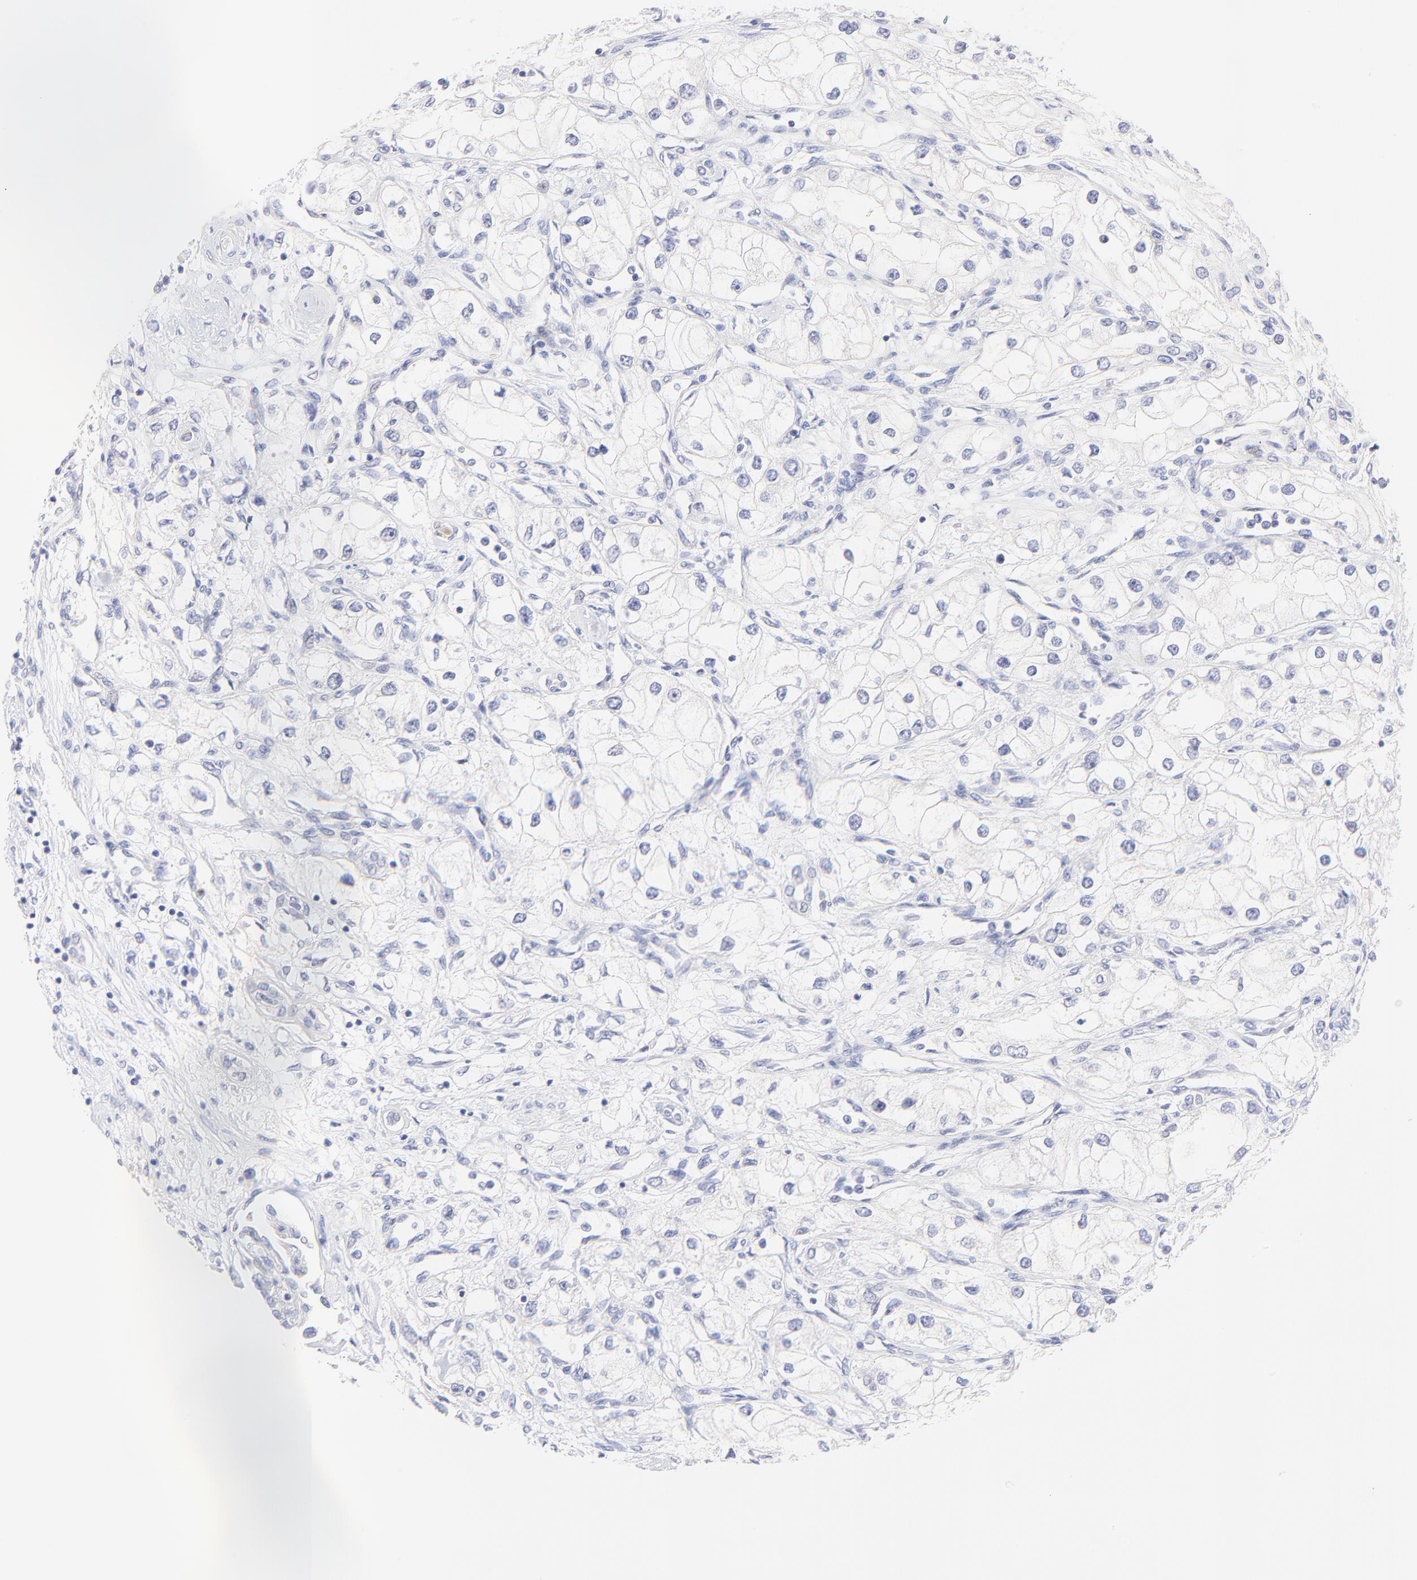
{"staining": {"intensity": "negative", "quantity": "none", "location": "none"}, "tissue": "renal cancer", "cell_type": "Tumor cells", "image_type": "cancer", "snomed": [{"axis": "morphology", "description": "Adenocarcinoma, NOS"}, {"axis": "topography", "description": "Kidney"}], "caption": "High power microscopy image of an immunohistochemistry (IHC) histopathology image of adenocarcinoma (renal), revealing no significant positivity in tumor cells.", "gene": "EBP", "patient": {"sex": "male", "age": 57}}